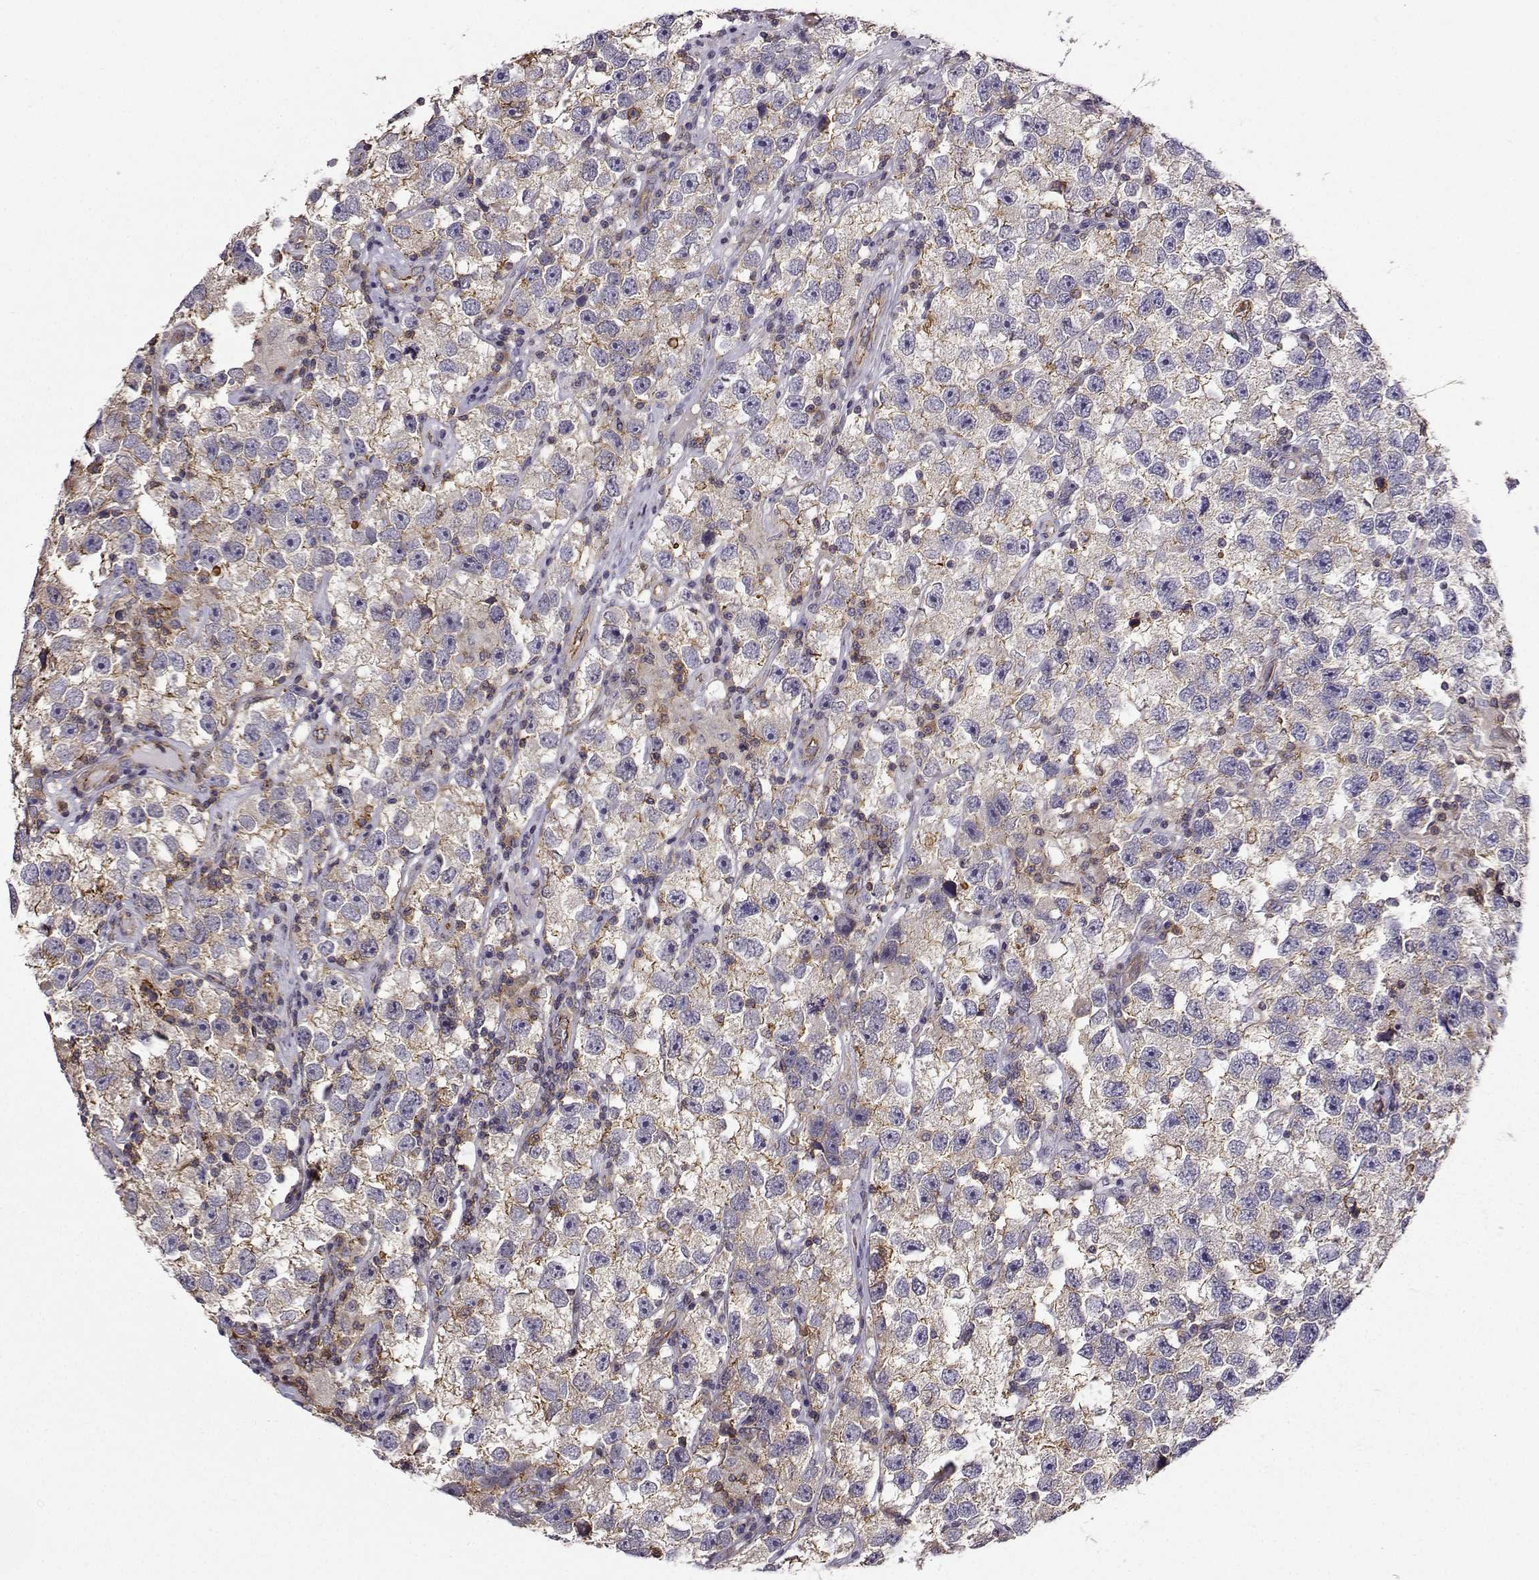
{"staining": {"intensity": "strong", "quantity": "<25%", "location": "cytoplasmic/membranous"}, "tissue": "testis cancer", "cell_type": "Tumor cells", "image_type": "cancer", "snomed": [{"axis": "morphology", "description": "Seminoma, NOS"}, {"axis": "topography", "description": "Testis"}], "caption": "DAB (3,3'-diaminobenzidine) immunohistochemical staining of human testis cancer reveals strong cytoplasmic/membranous protein expression in about <25% of tumor cells.", "gene": "ITGB8", "patient": {"sex": "male", "age": 26}}